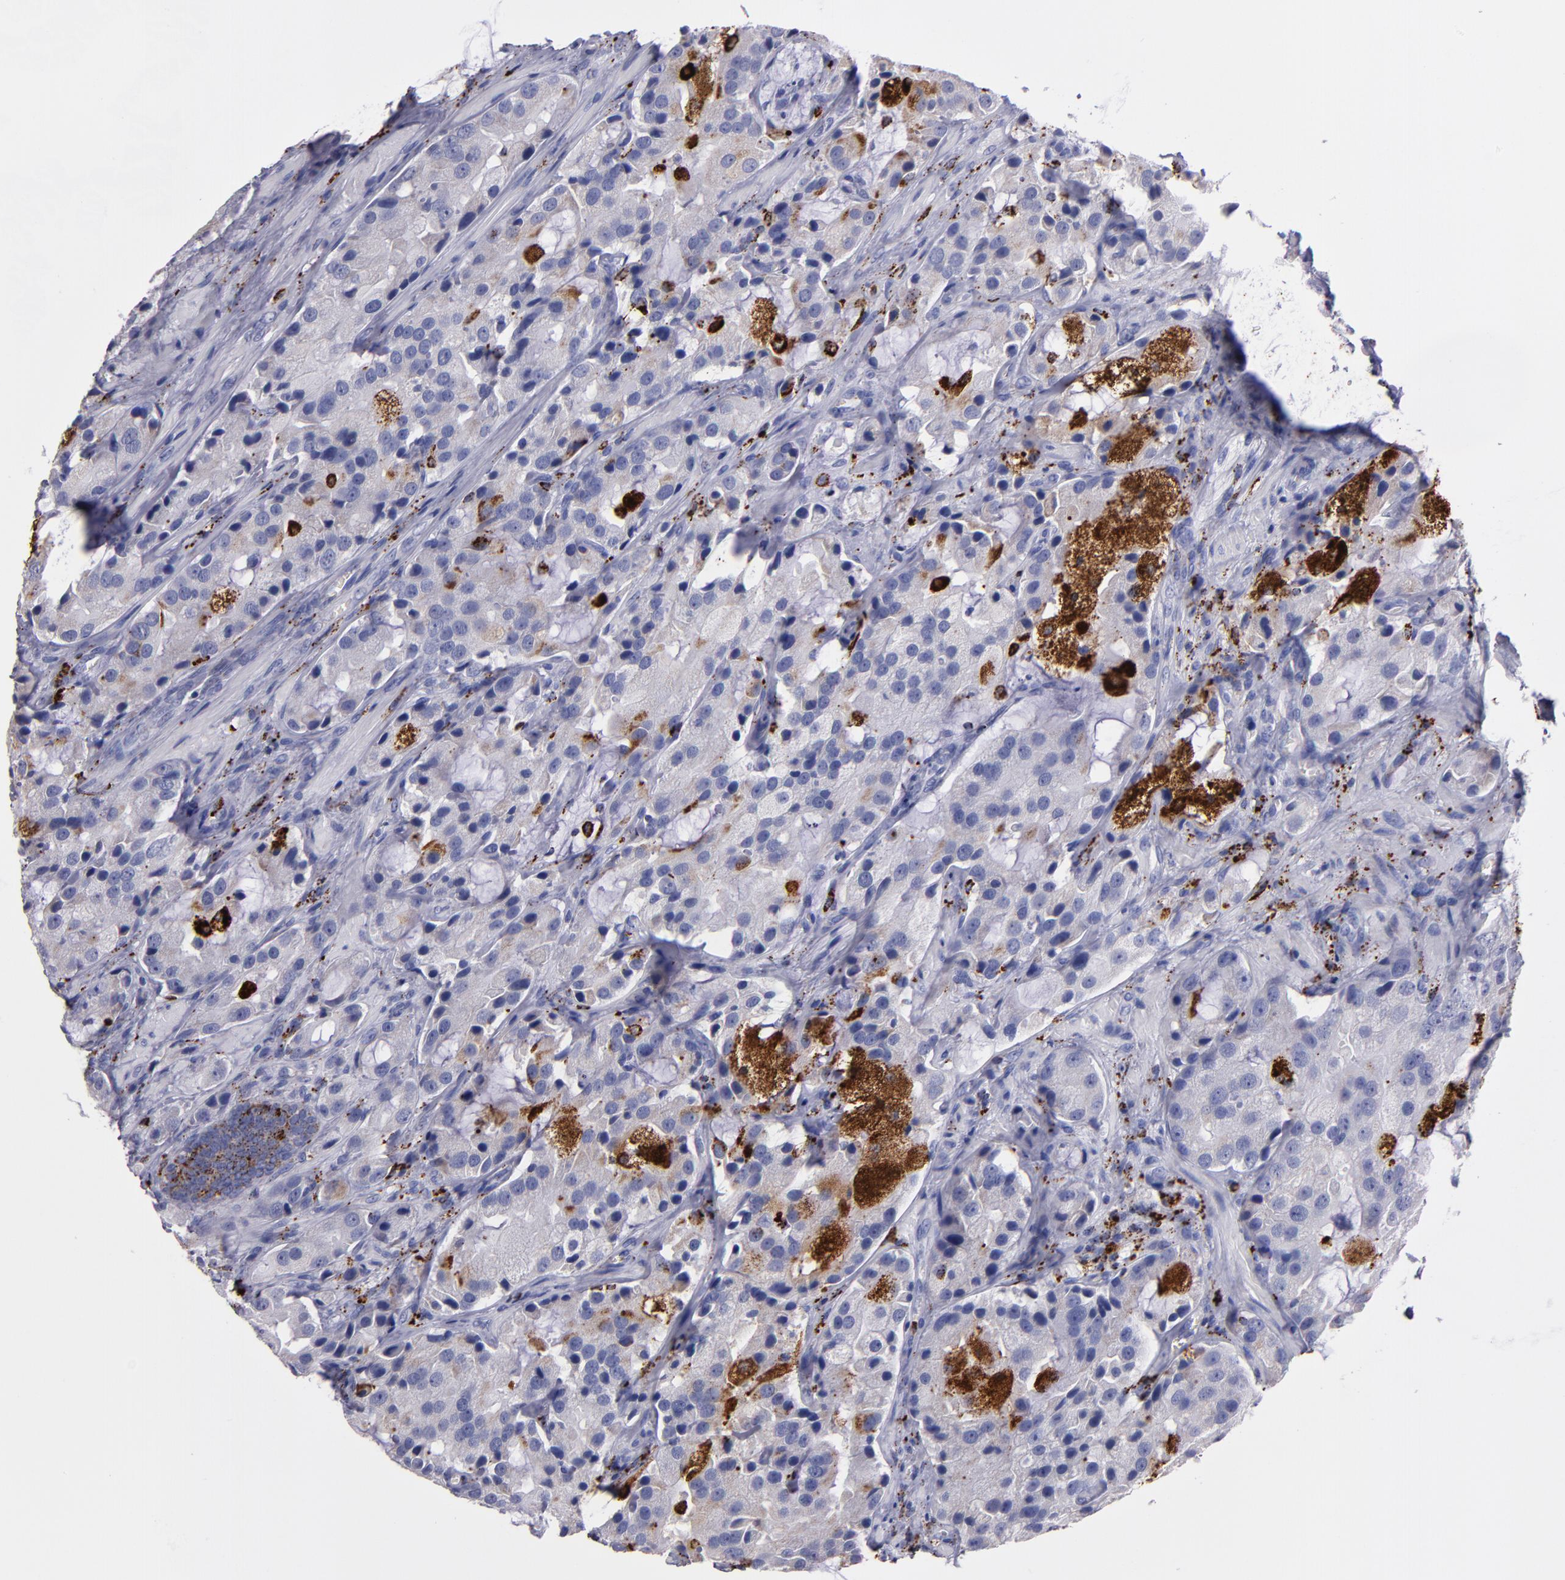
{"staining": {"intensity": "negative", "quantity": "none", "location": "none"}, "tissue": "prostate cancer", "cell_type": "Tumor cells", "image_type": "cancer", "snomed": [{"axis": "morphology", "description": "Adenocarcinoma, High grade"}, {"axis": "topography", "description": "Prostate"}], "caption": "This is an IHC micrograph of human prostate cancer. There is no positivity in tumor cells.", "gene": "CTSS", "patient": {"sex": "male", "age": 70}}